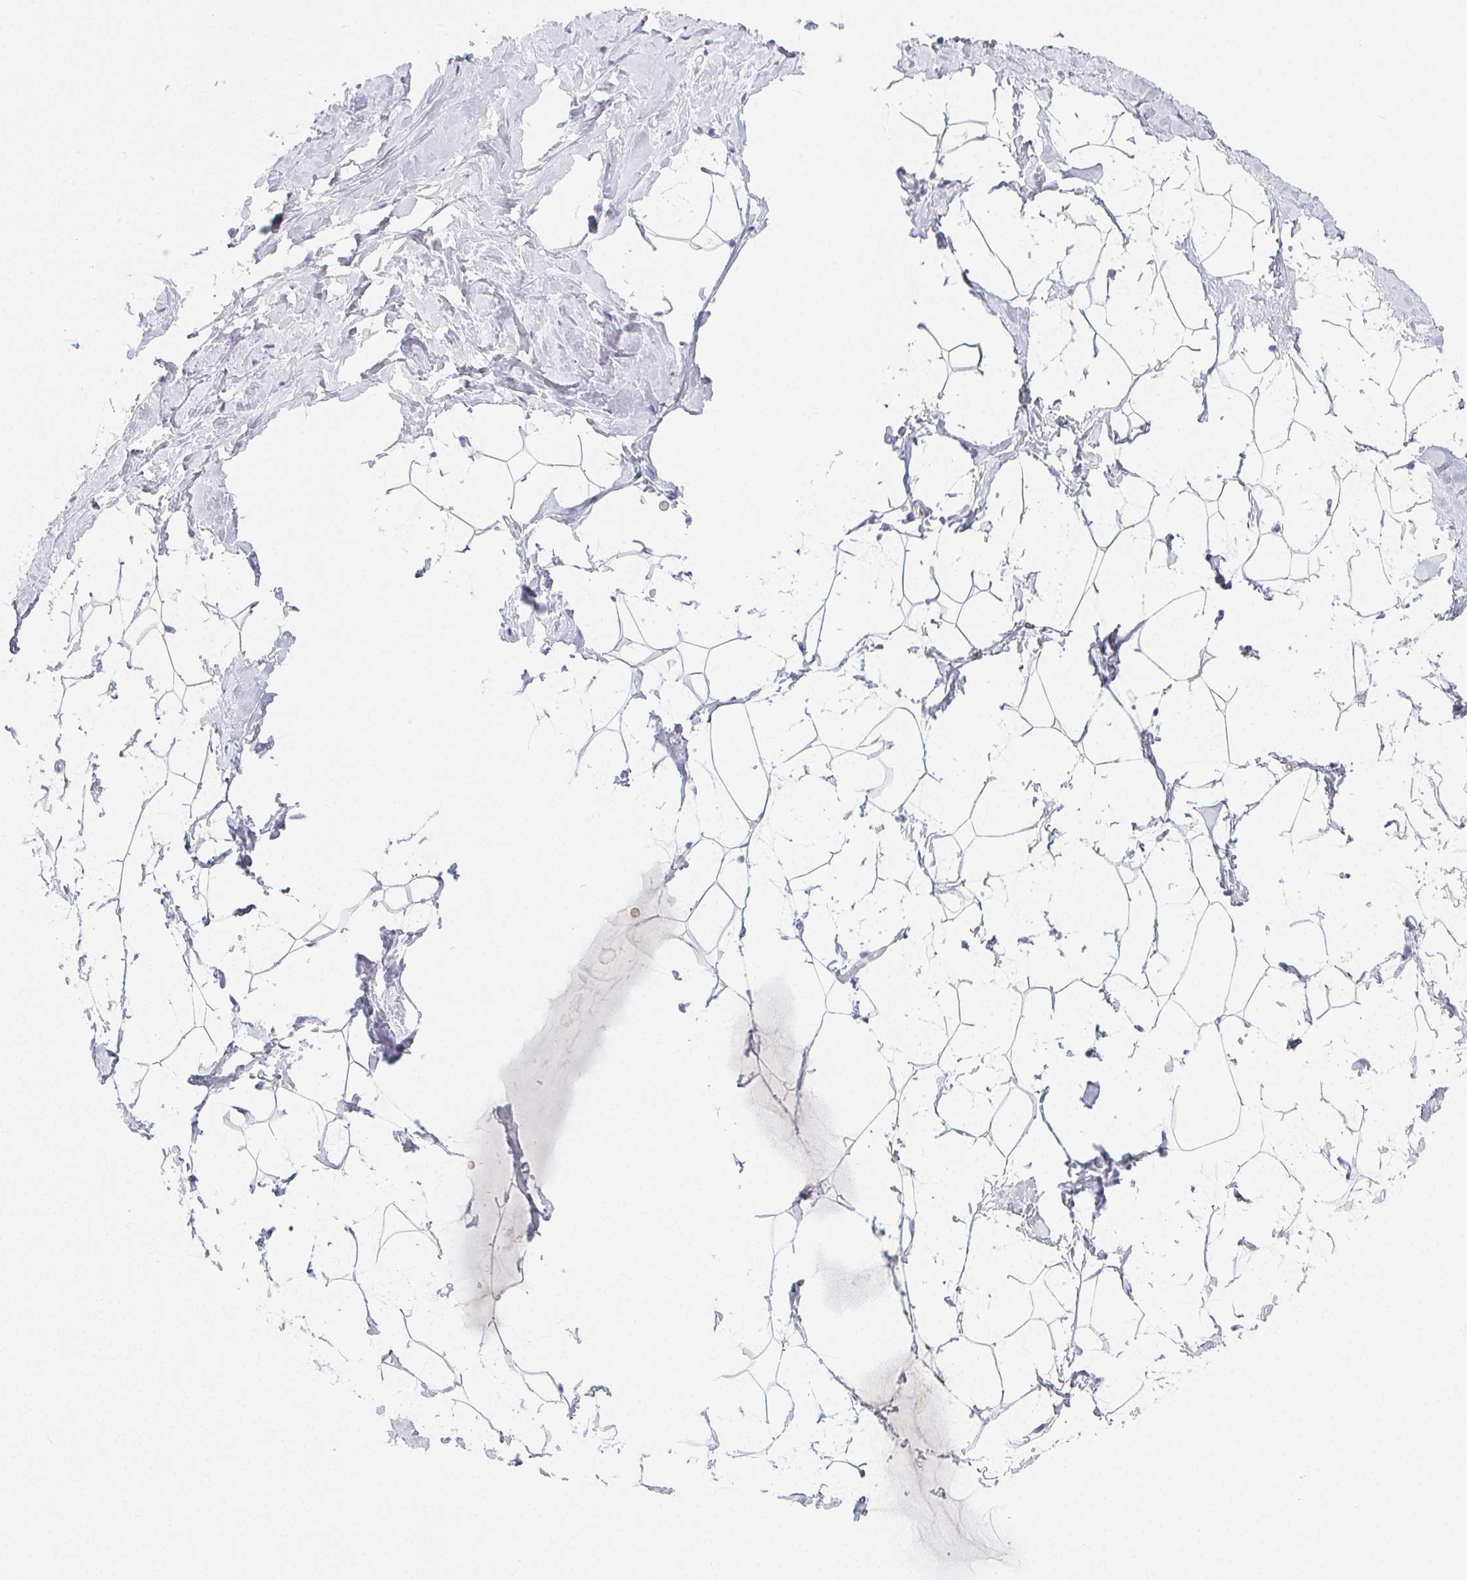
{"staining": {"intensity": "negative", "quantity": "none", "location": "none"}, "tissue": "breast", "cell_type": "Adipocytes", "image_type": "normal", "snomed": [{"axis": "morphology", "description": "Normal tissue, NOS"}, {"axis": "topography", "description": "Breast"}], "caption": "The photomicrograph demonstrates no significant staining in adipocytes of breast.", "gene": "GLIPR1L1", "patient": {"sex": "female", "age": 32}}